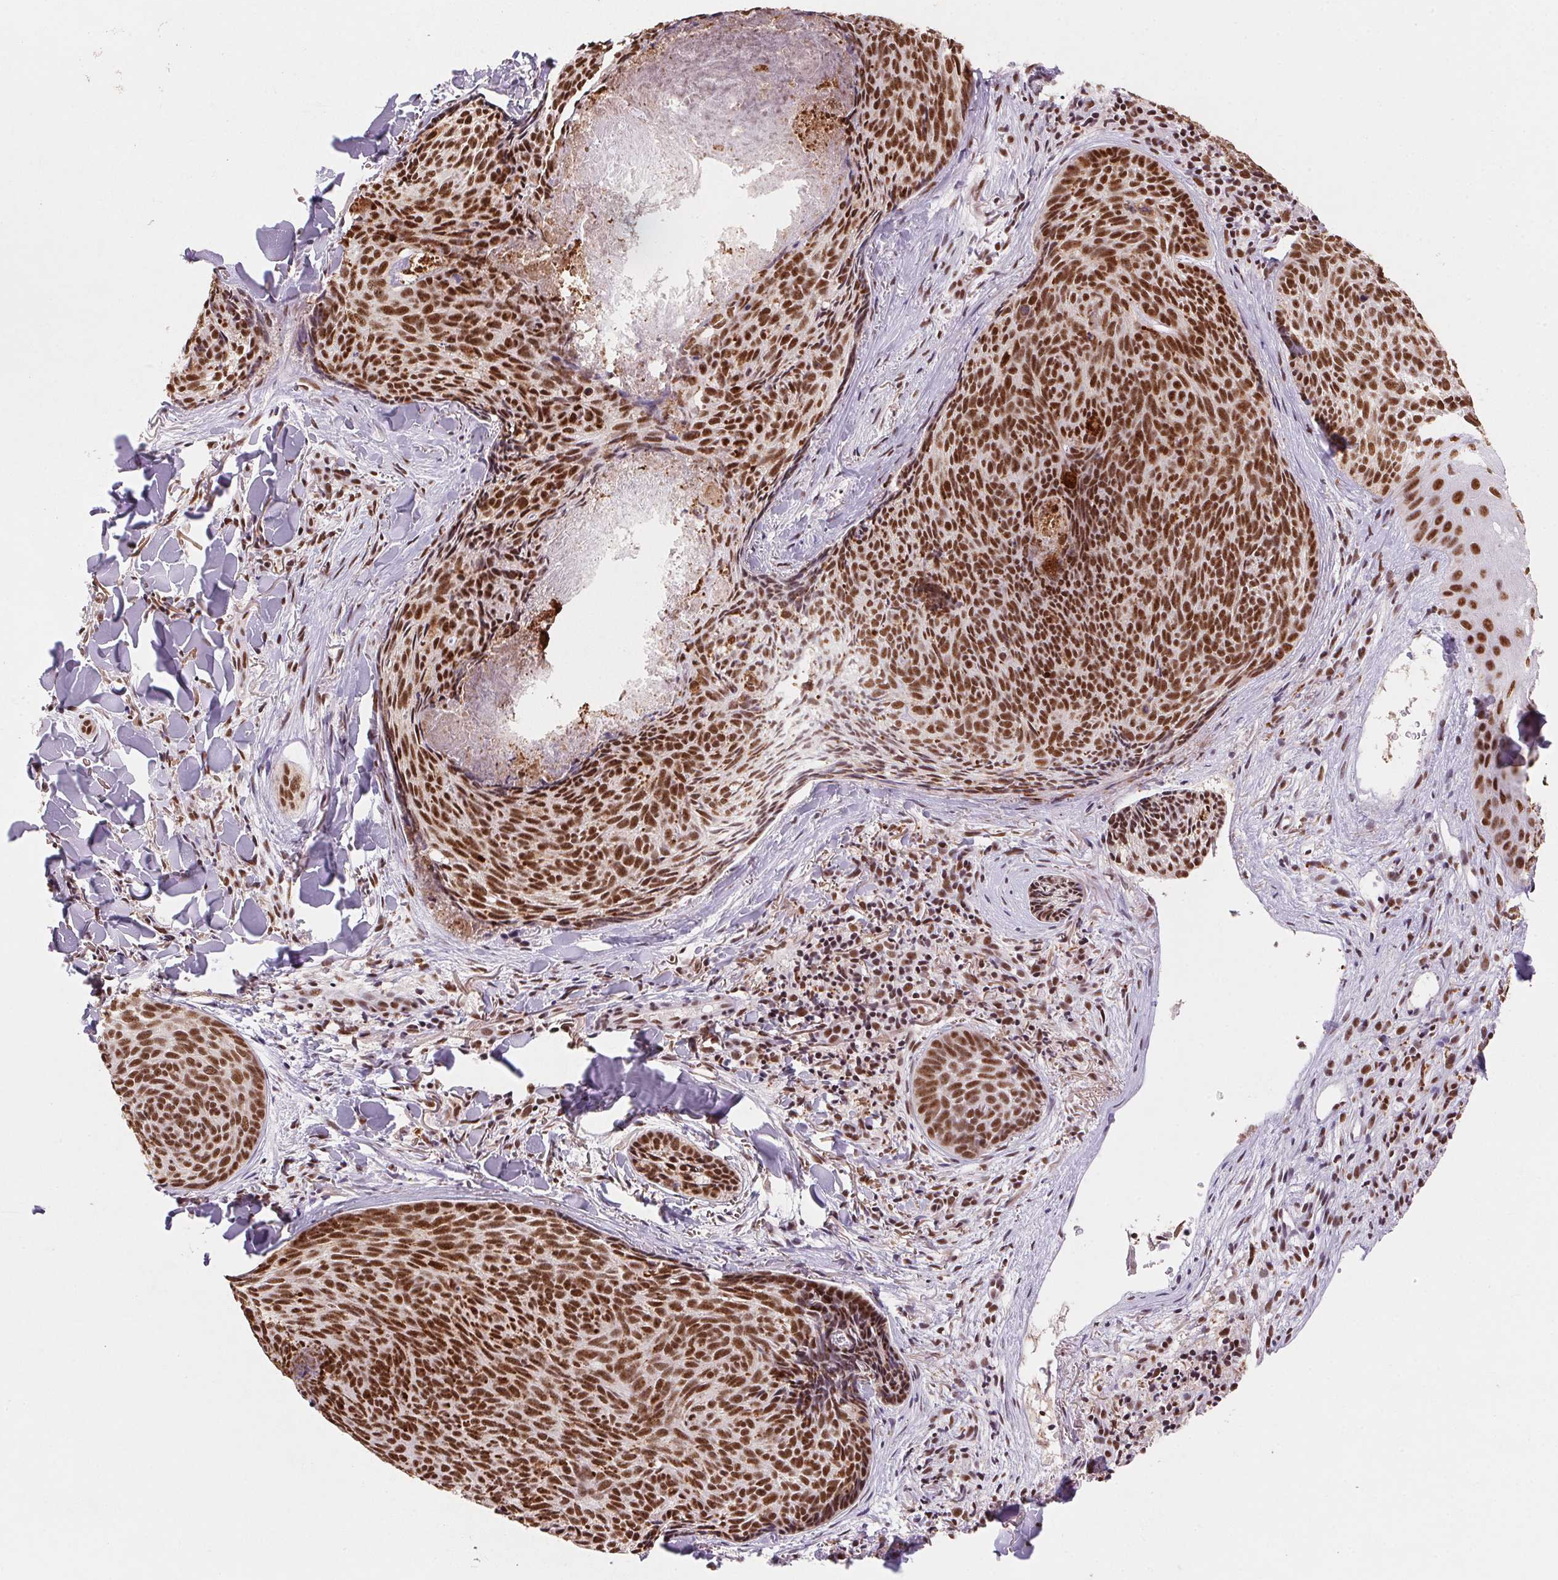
{"staining": {"intensity": "strong", "quantity": ">75%", "location": "nuclear"}, "tissue": "skin cancer", "cell_type": "Tumor cells", "image_type": "cancer", "snomed": [{"axis": "morphology", "description": "Basal cell carcinoma"}, {"axis": "topography", "description": "Skin"}], "caption": "This is a micrograph of IHC staining of skin basal cell carcinoma, which shows strong expression in the nuclear of tumor cells.", "gene": "SNRPG", "patient": {"sex": "female", "age": 82}}